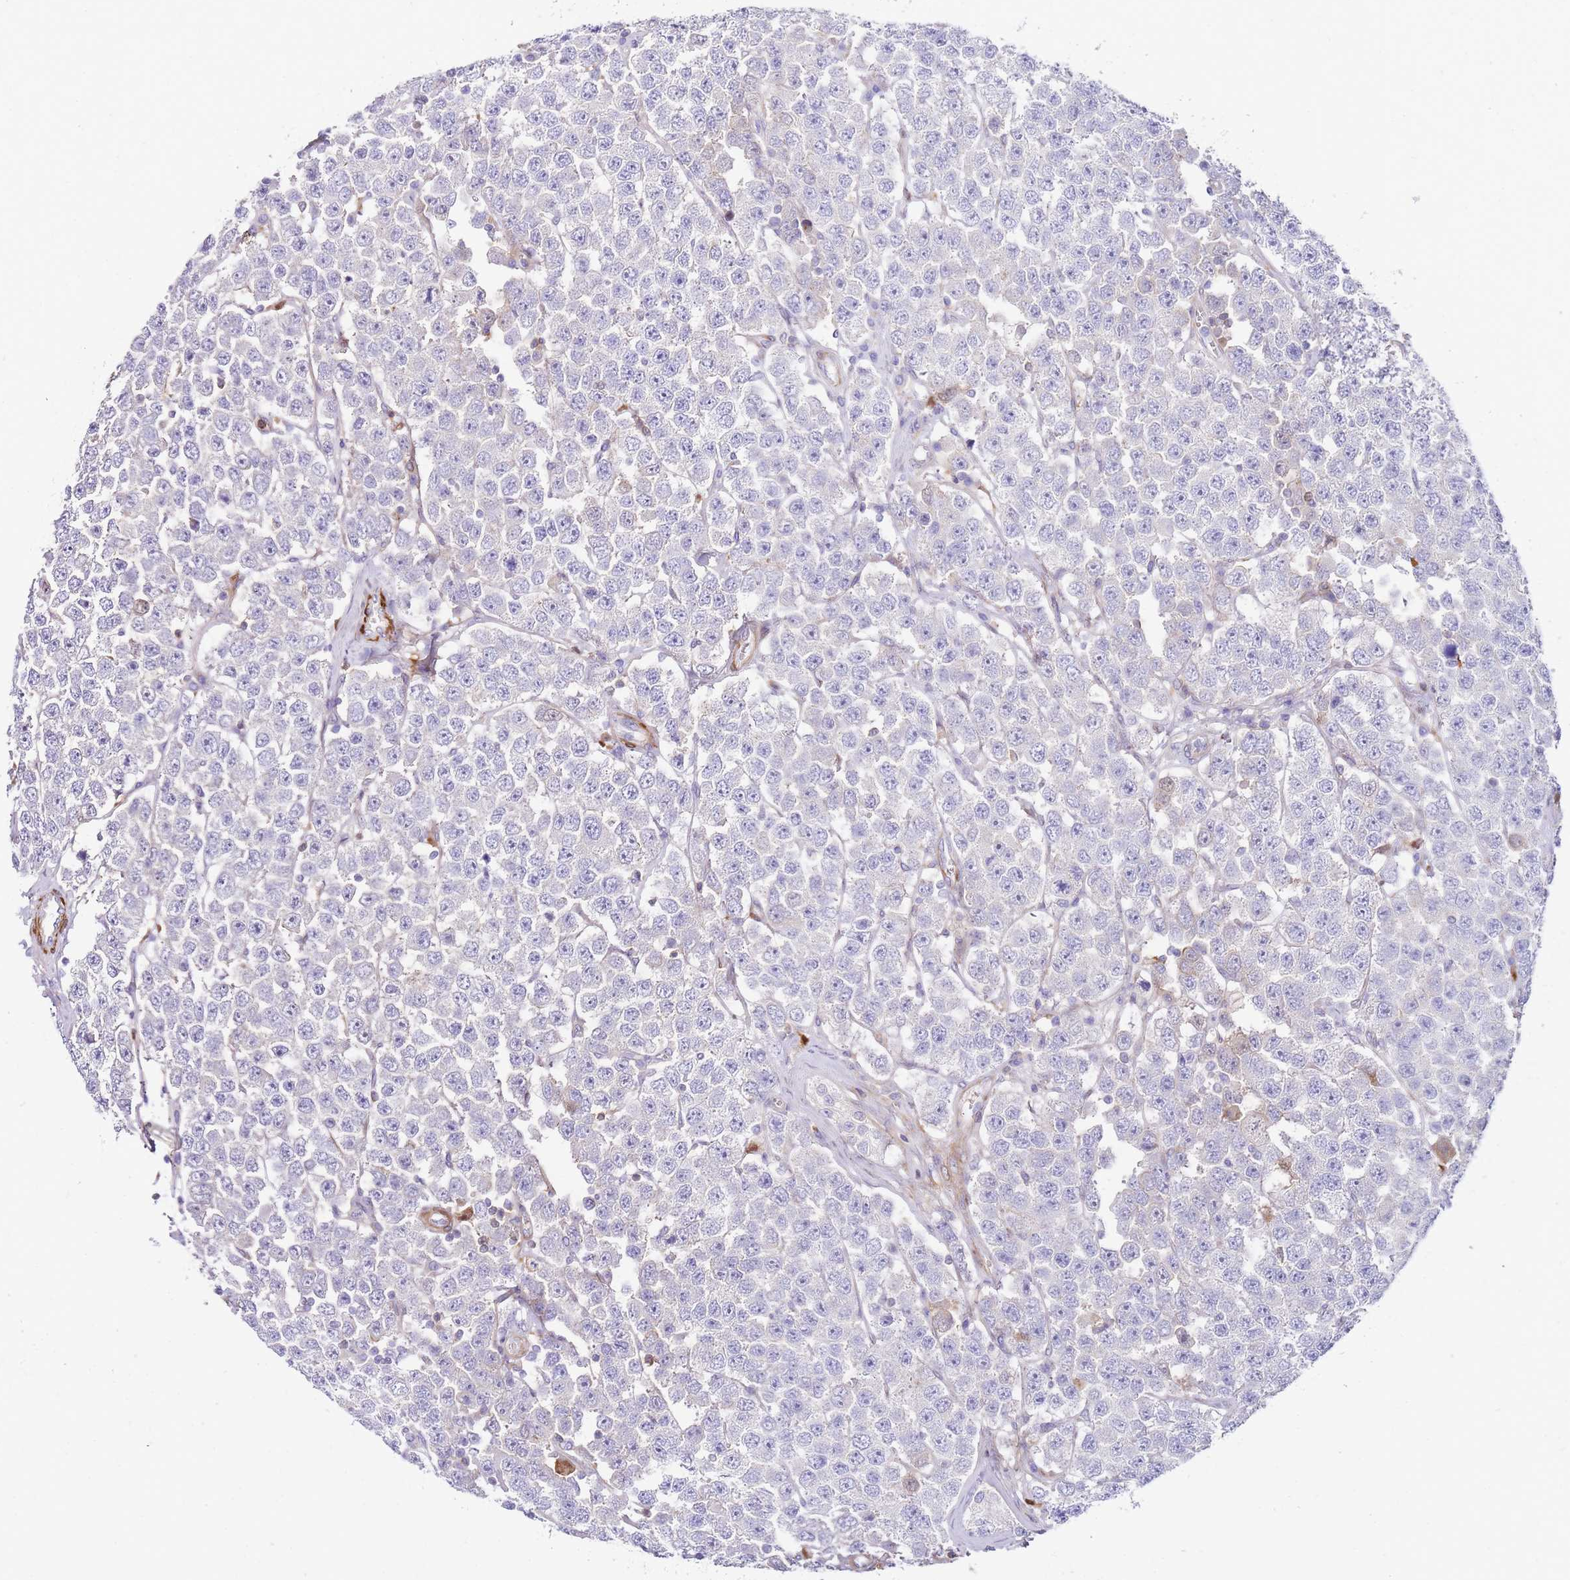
{"staining": {"intensity": "negative", "quantity": "none", "location": "none"}, "tissue": "testis cancer", "cell_type": "Tumor cells", "image_type": "cancer", "snomed": [{"axis": "morphology", "description": "Seminoma, NOS"}, {"axis": "topography", "description": "Testis"}], "caption": "An IHC histopathology image of testis cancer (seminoma) is shown. There is no staining in tumor cells of testis cancer (seminoma).", "gene": "FBN3", "patient": {"sex": "male", "age": 28}}